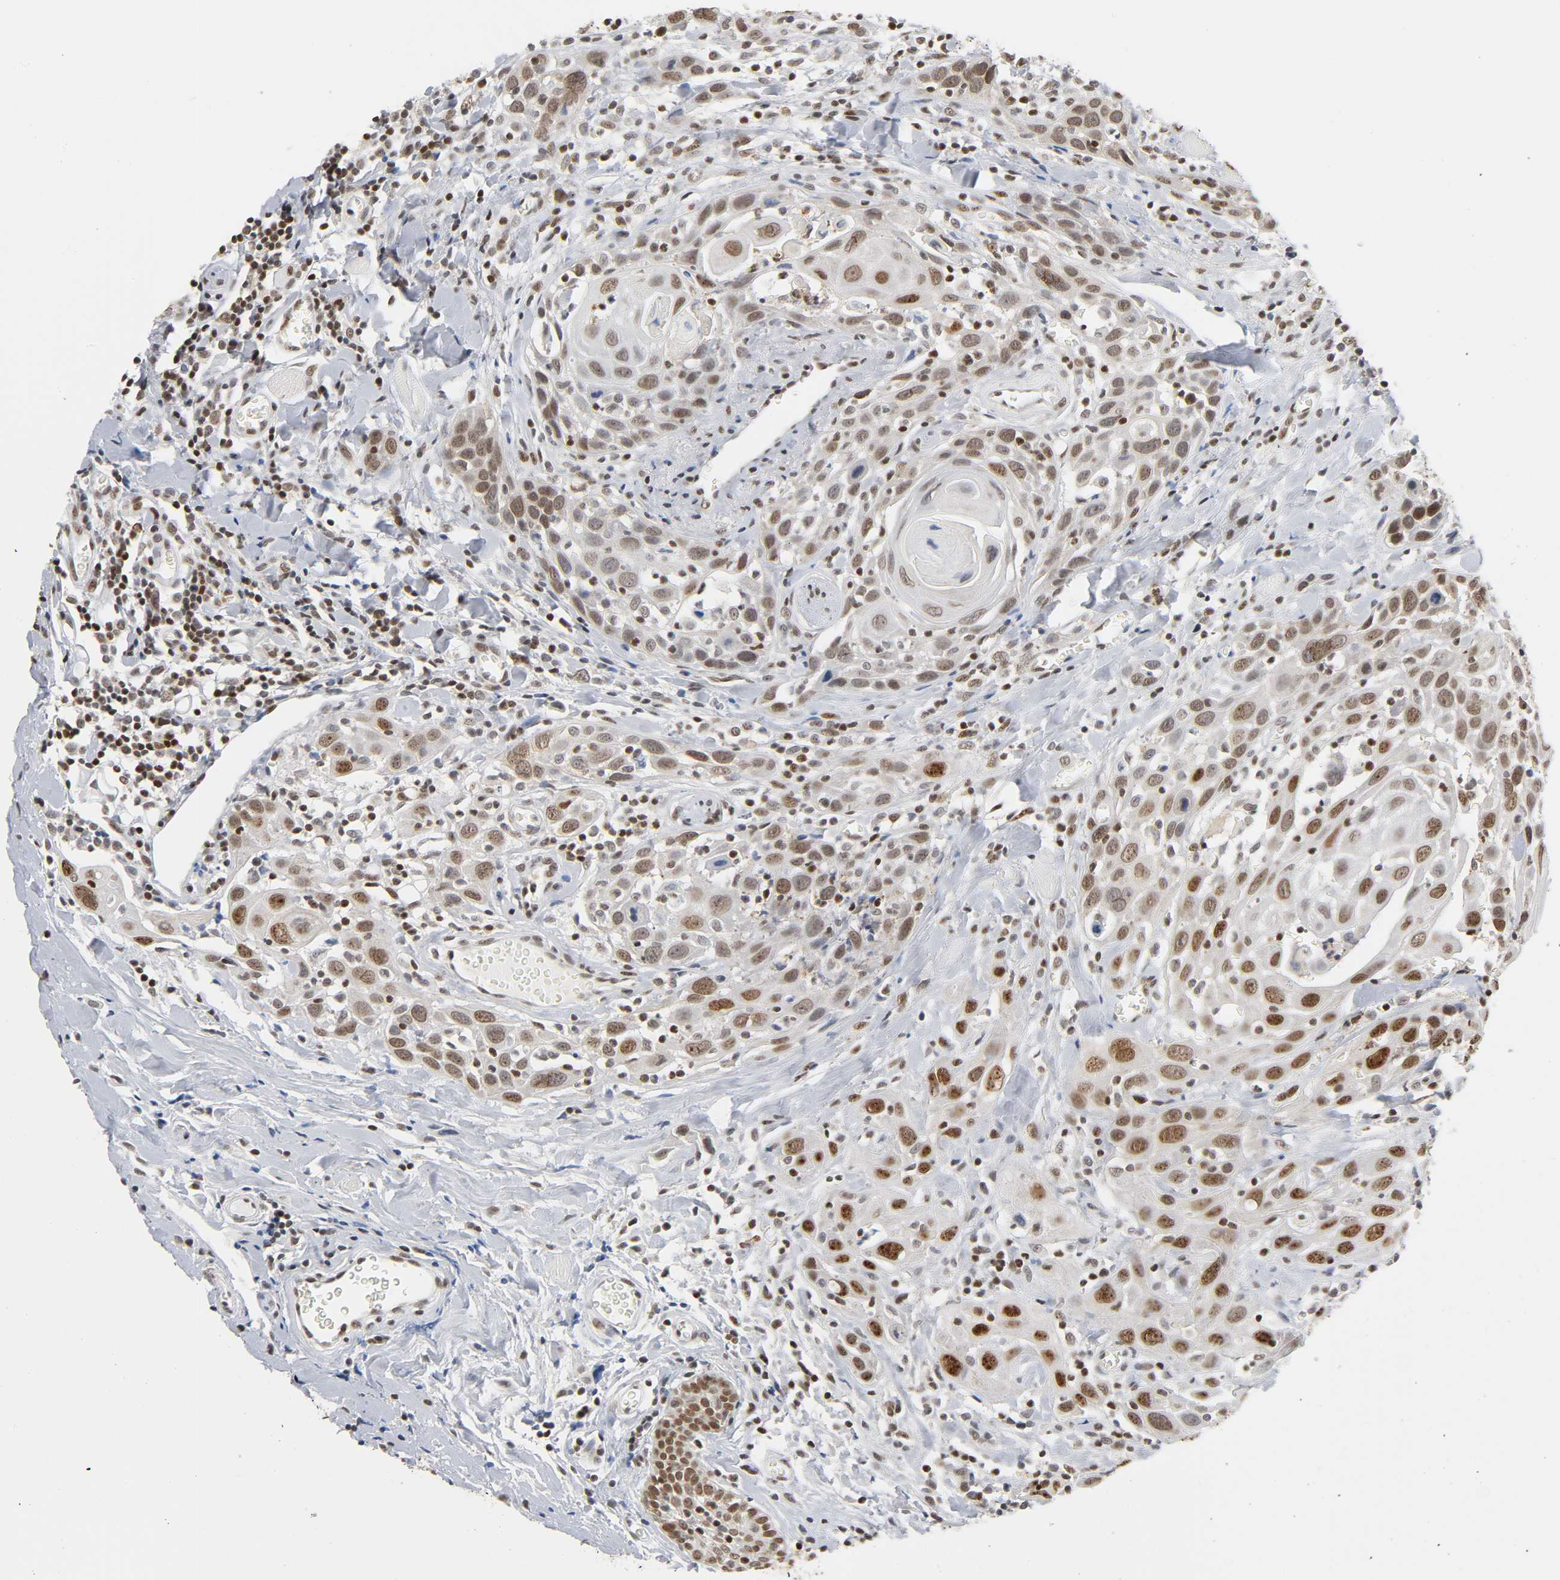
{"staining": {"intensity": "moderate", "quantity": ">75%", "location": "nuclear"}, "tissue": "head and neck cancer", "cell_type": "Tumor cells", "image_type": "cancer", "snomed": [{"axis": "morphology", "description": "Squamous cell carcinoma, NOS"}, {"axis": "topography", "description": "Oral tissue"}, {"axis": "topography", "description": "Head-Neck"}], "caption": "Head and neck squamous cell carcinoma was stained to show a protein in brown. There is medium levels of moderate nuclear staining in about >75% of tumor cells.", "gene": "SUMO1", "patient": {"sex": "female", "age": 50}}